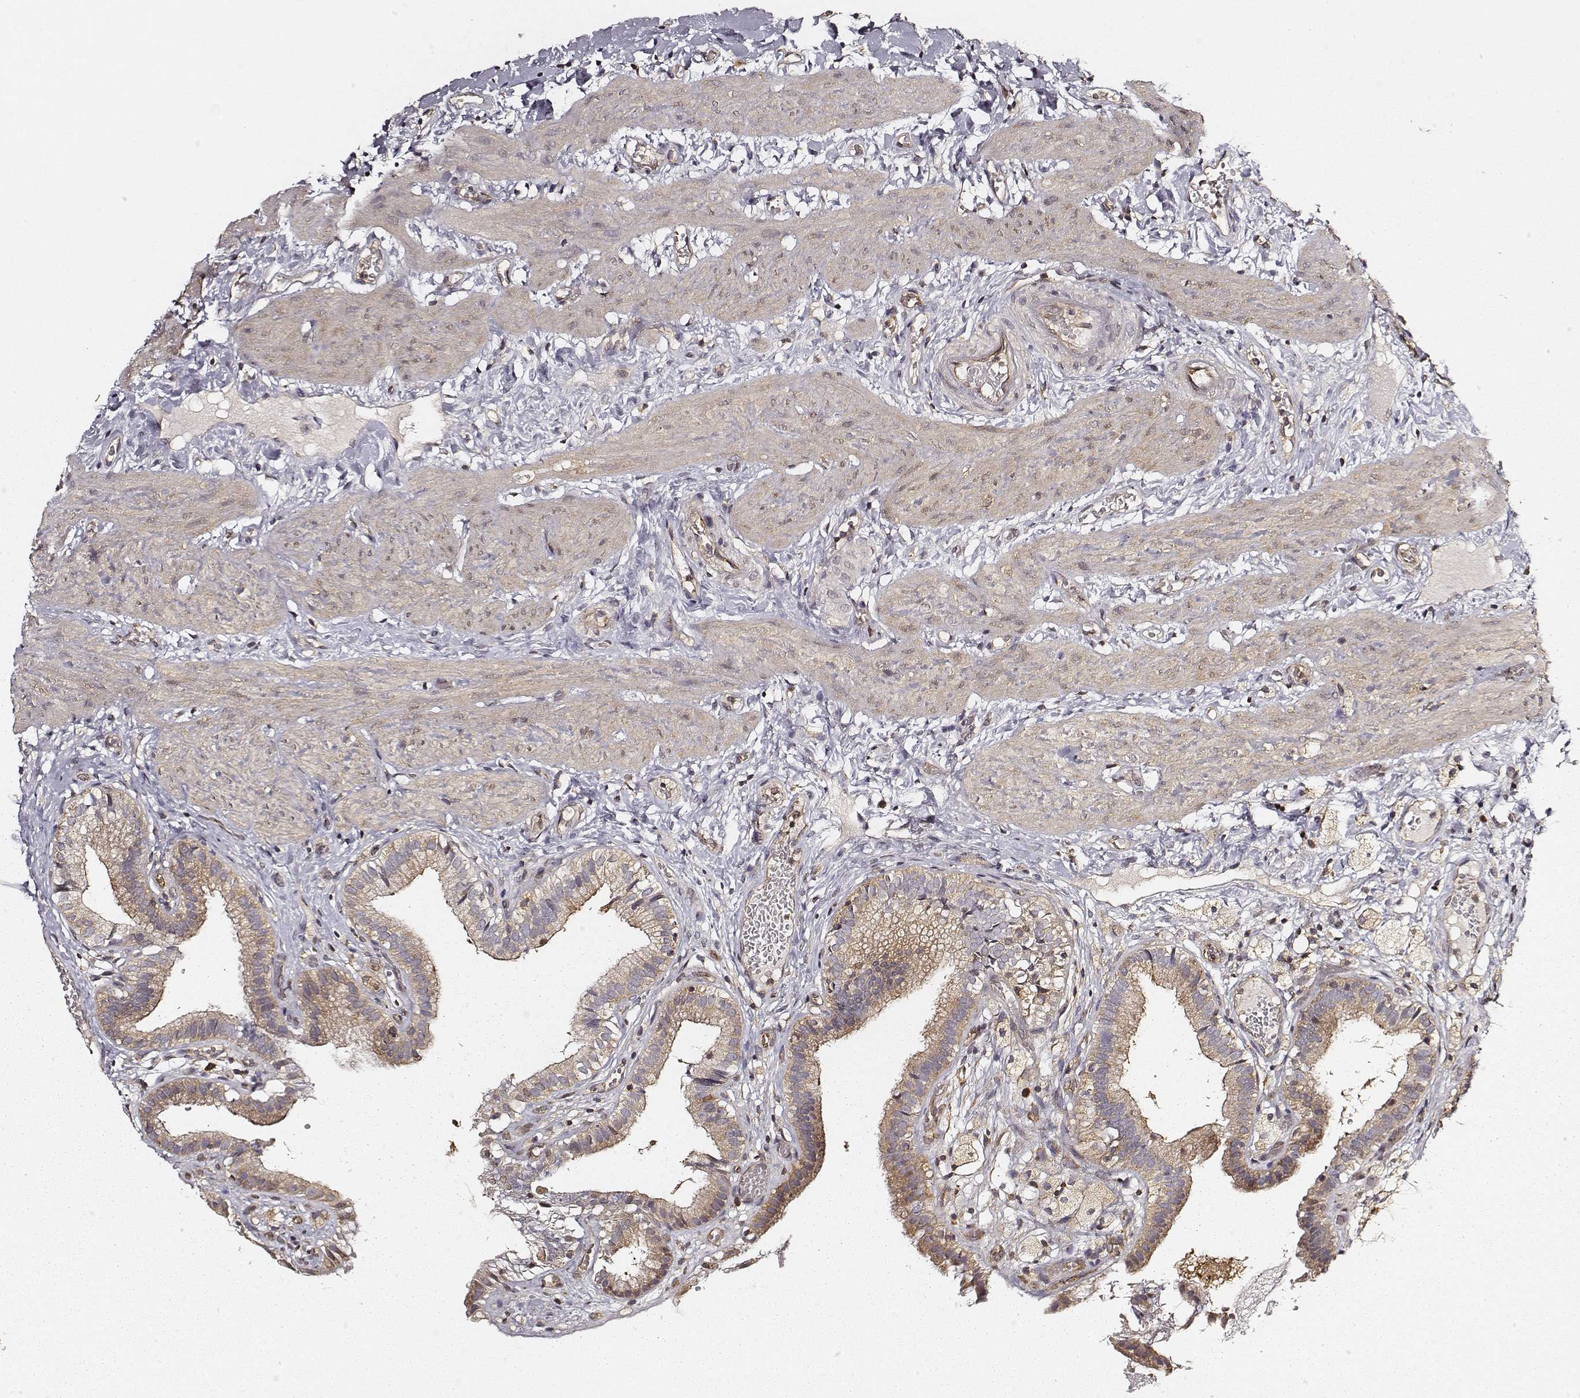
{"staining": {"intensity": "moderate", "quantity": ">75%", "location": "cytoplasmic/membranous"}, "tissue": "gallbladder", "cell_type": "Glandular cells", "image_type": "normal", "snomed": [{"axis": "morphology", "description": "Normal tissue, NOS"}, {"axis": "topography", "description": "Gallbladder"}], "caption": "Gallbladder stained for a protein displays moderate cytoplasmic/membranous positivity in glandular cells. (DAB IHC, brown staining for protein, blue staining for nuclei).", "gene": "CARS1", "patient": {"sex": "female", "age": 24}}